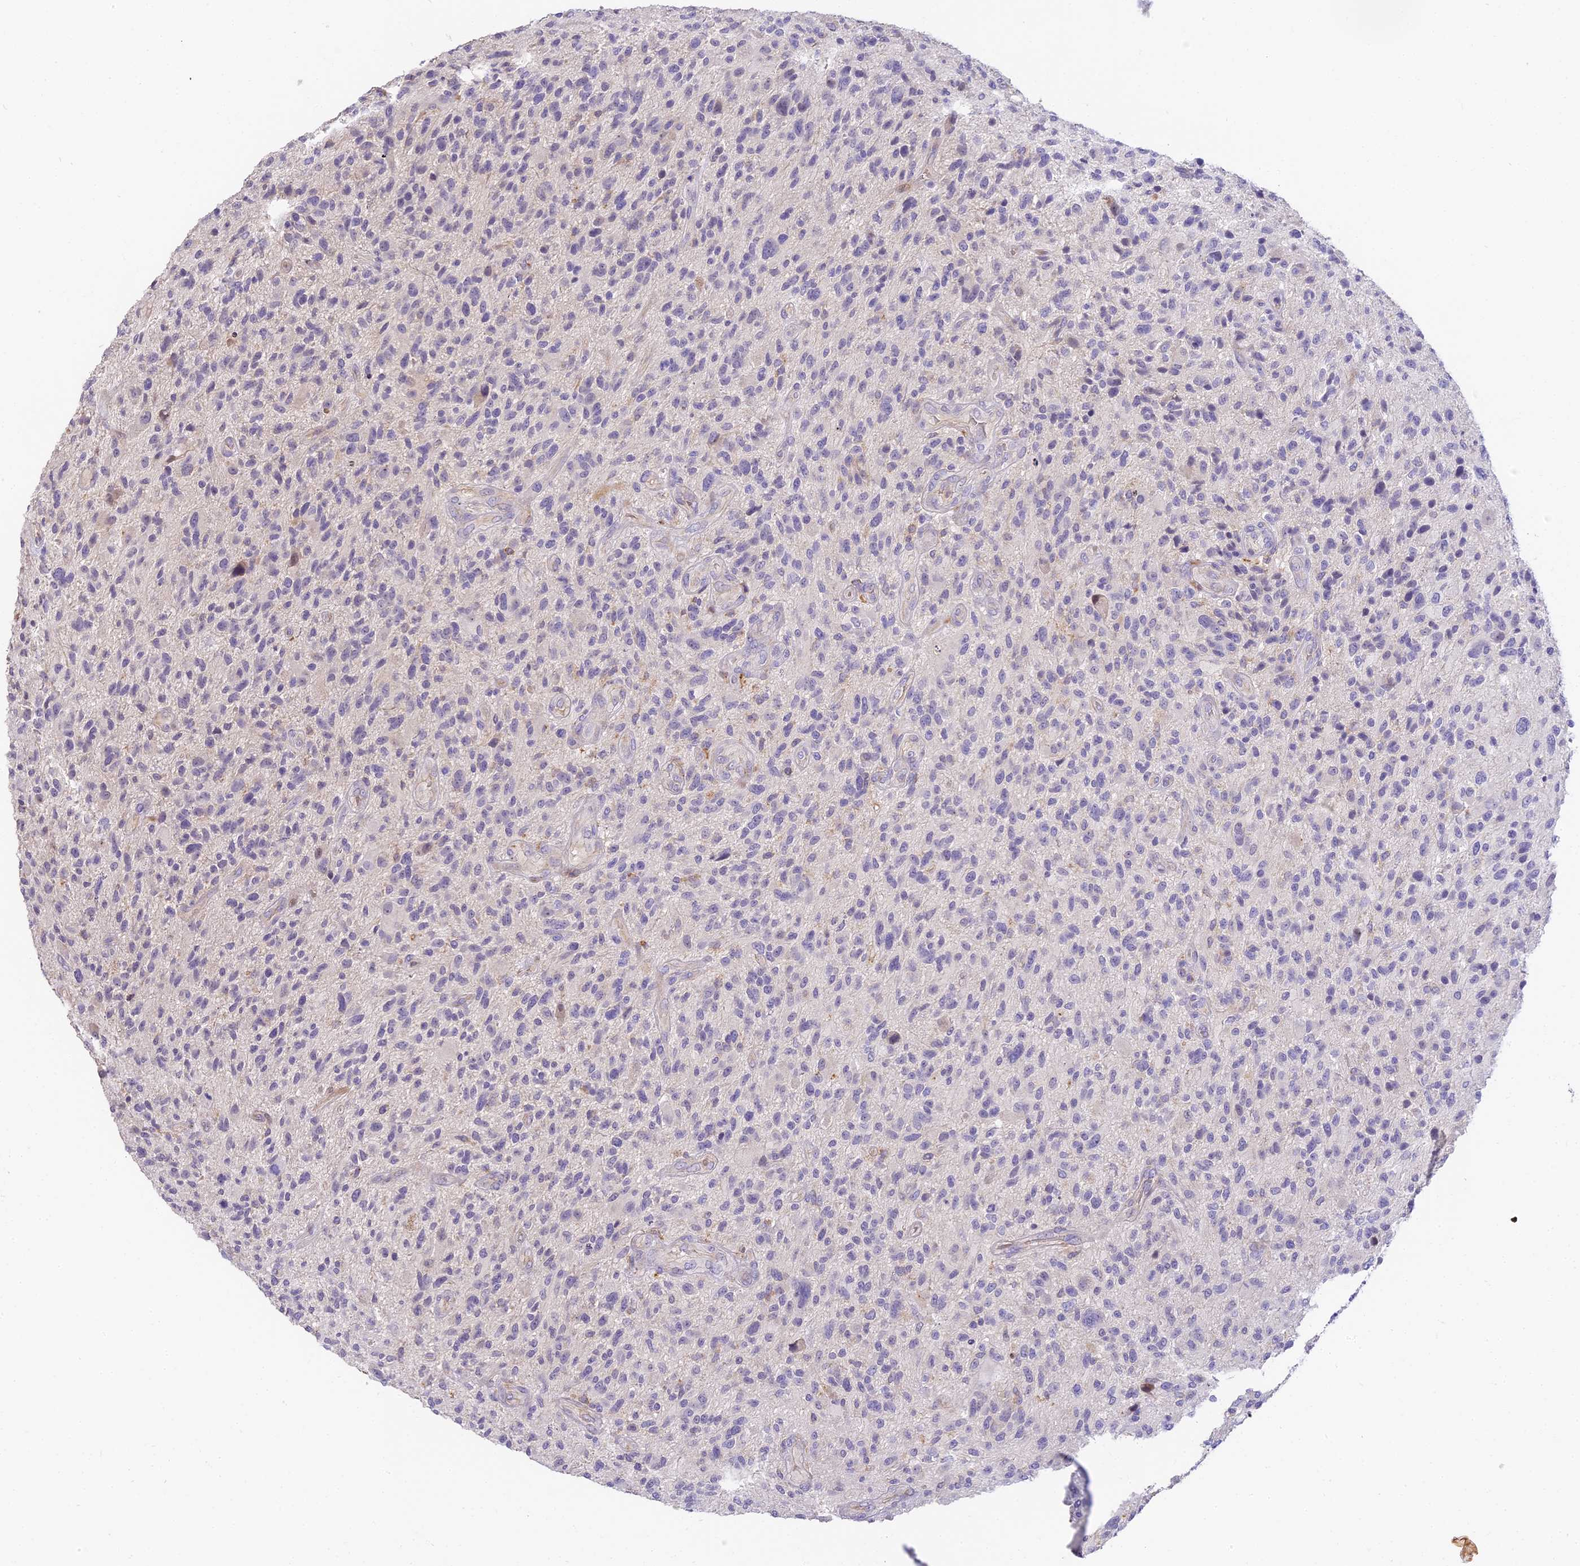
{"staining": {"intensity": "negative", "quantity": "none", "location": "none"}, "tissue": "glioma", "cell_type": "Tumor cells", "image_type": "cancer", "snomed": [{"axis": "morphology", "description": "Glioma, malignant, High grade"}, {"axis": "topography", "description": "Brain"}], "caption": "The immunohistochemistry (IHC) micrograph has no significant expression in tumor cells of high-grade glioma (malignant) tissue. The staining is performed using DAB (3,3'-diaminobenzidine) brown chromogen with nuclei counter-stained in using hematoxylin.", "gene": "NOD2", "patient": {"sex": "male", "age": 47}}